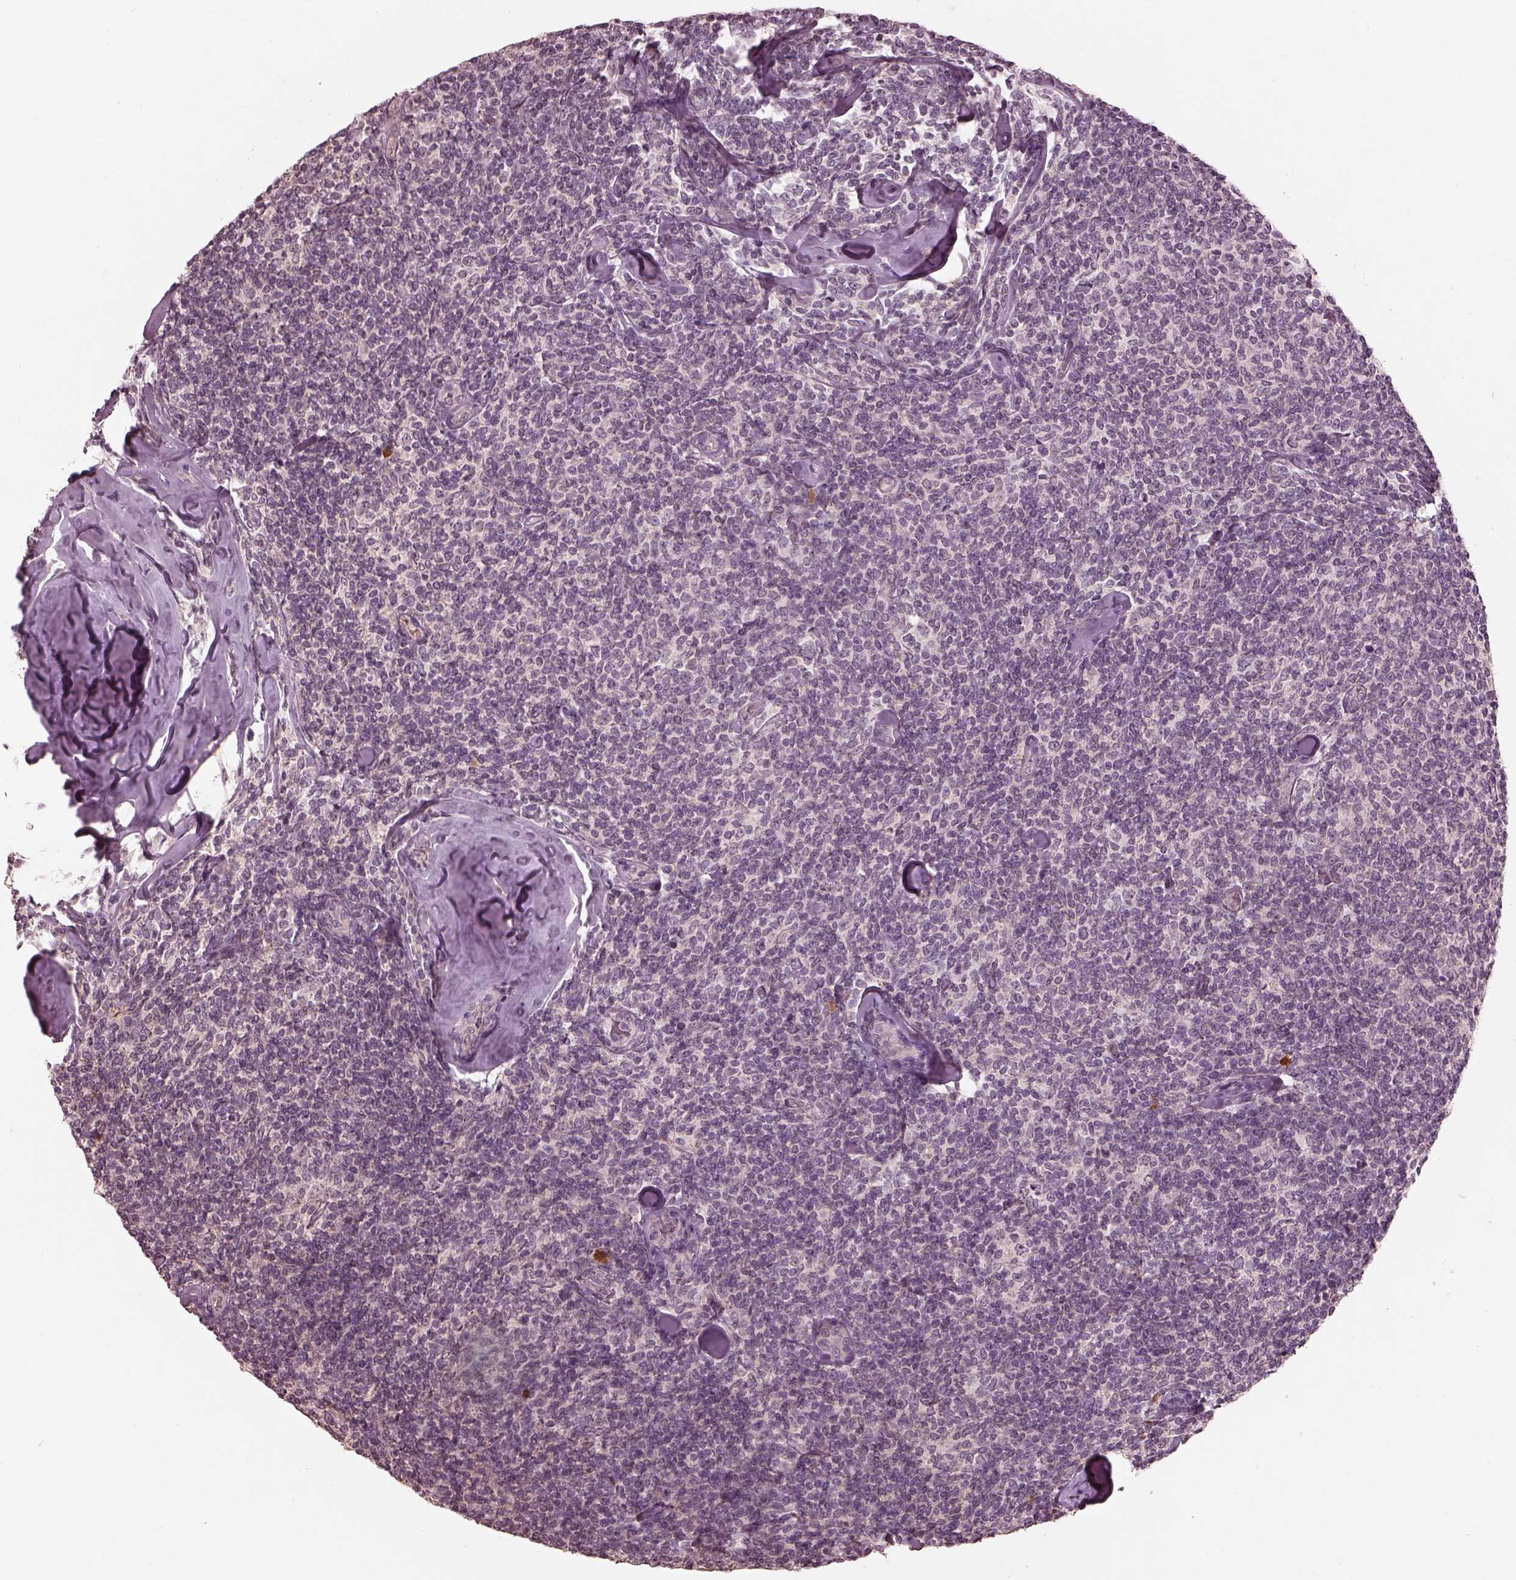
{"staining": {"intensity": "negative", "quantity": "none", "location": "none"}, "tissue": "lymphoma", "cell_type": "Tumor cells", "image_type": "cancer", "snomed": [{"axis": "morphology", "description": "Malignant lymphoma, non-Hodgkin's type, Low grade"}, {"axis": "topography", "description": "Lymph node"}], "caption": "A photomicrograph of human lymphoma is negative for staining in tumor cells.", "gene": "CALR3", "patient": {"sex": "female", "age": 56}}